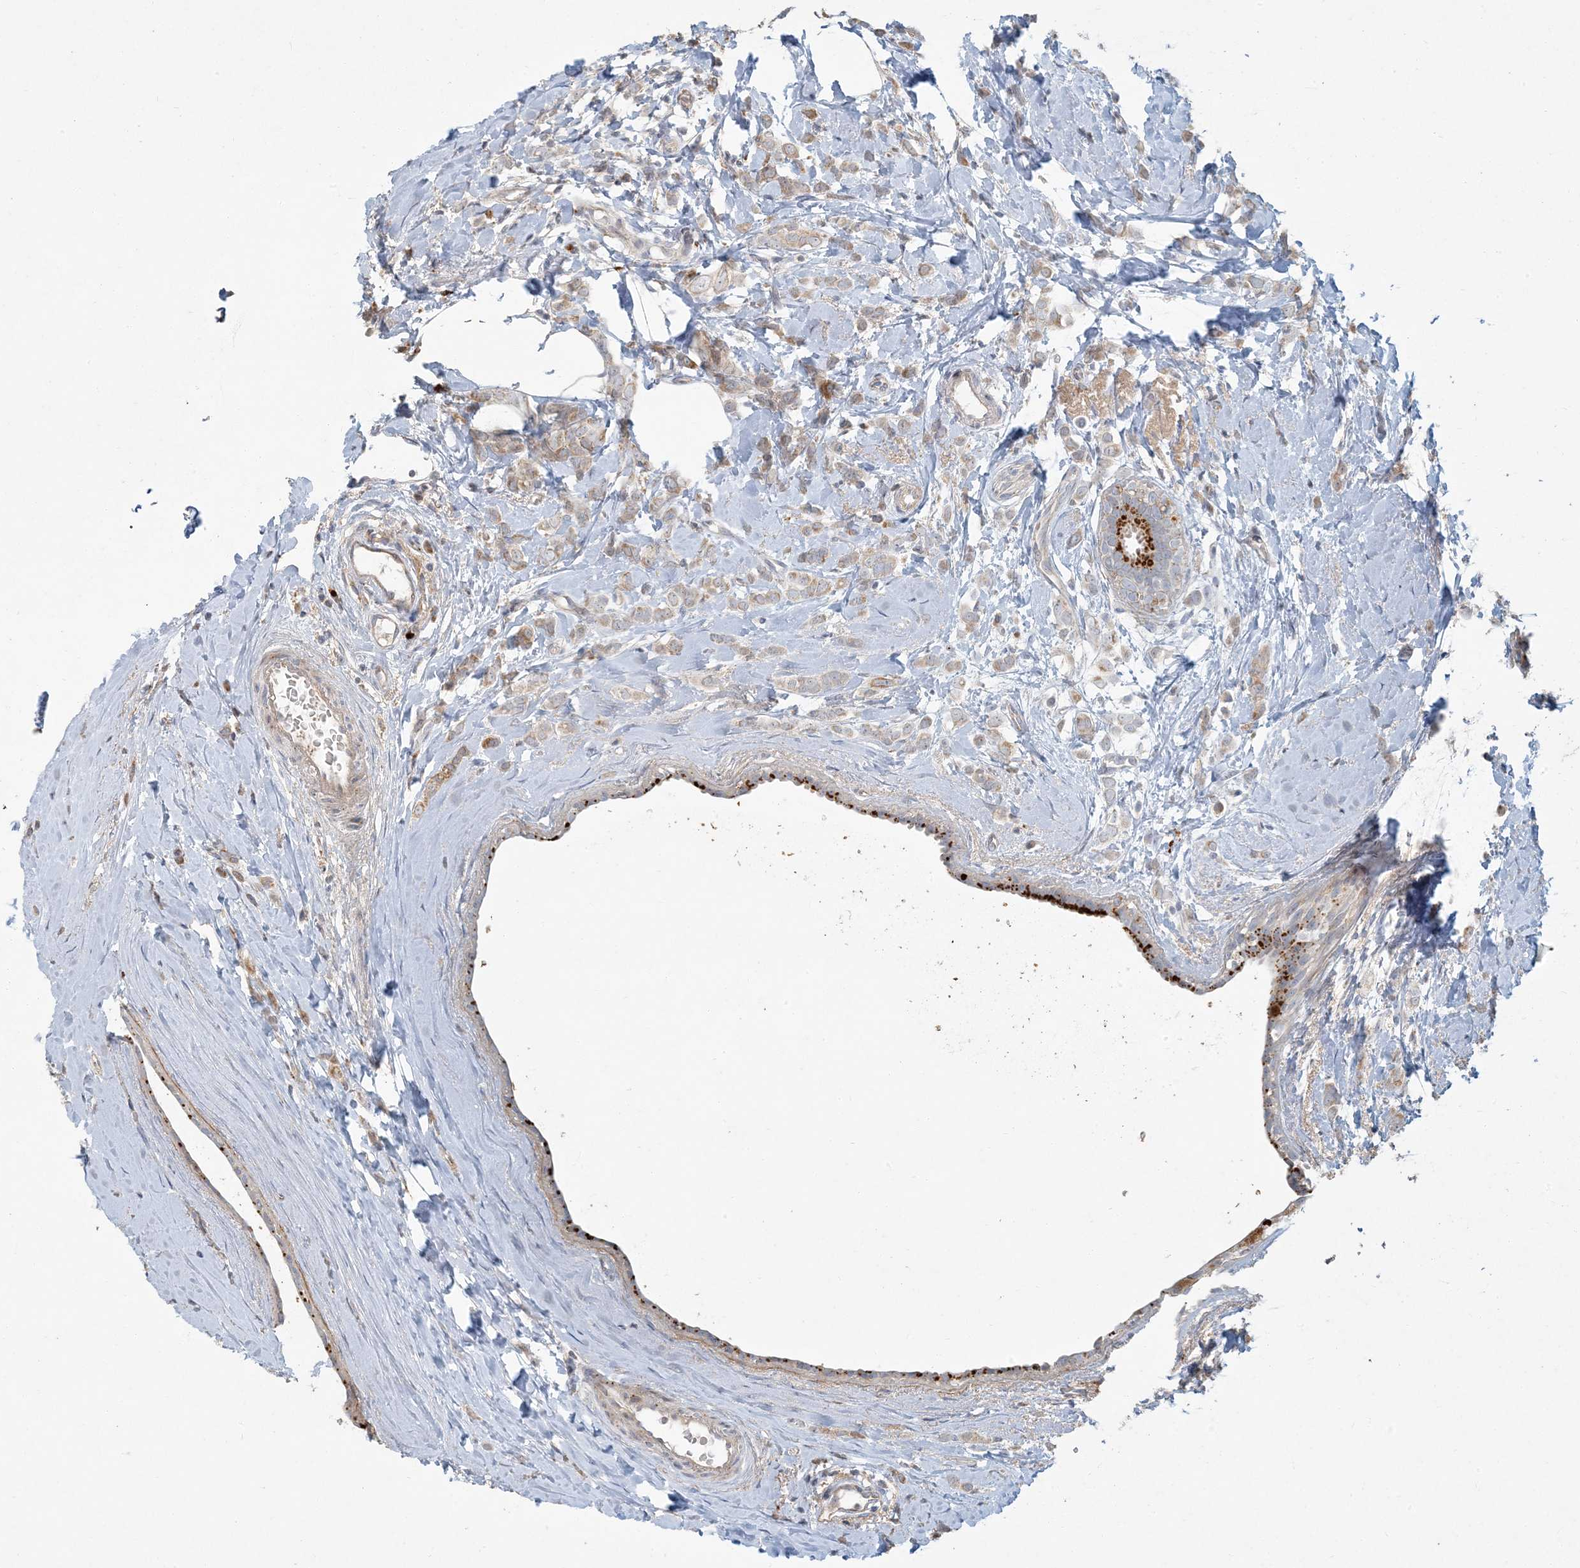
{"staining": {"intensity": "moderate", "quantity": ">75%", "location": "cytoplasmic/membranous"}, "tissue": "breast cancer", "cell_type": "Tumor cells", "image_type": "cancer", "snomed": [{"axis": "morphology", "description": "Lobular carcinoma"}, {"axis": "topography", "description": "Breast"}], "caption": "Human breast cancer stained with a protein marker reveals moderate staining in tumor cells.", "gene": "LTN1", "patient": {"sex": "female", "age": 47}}